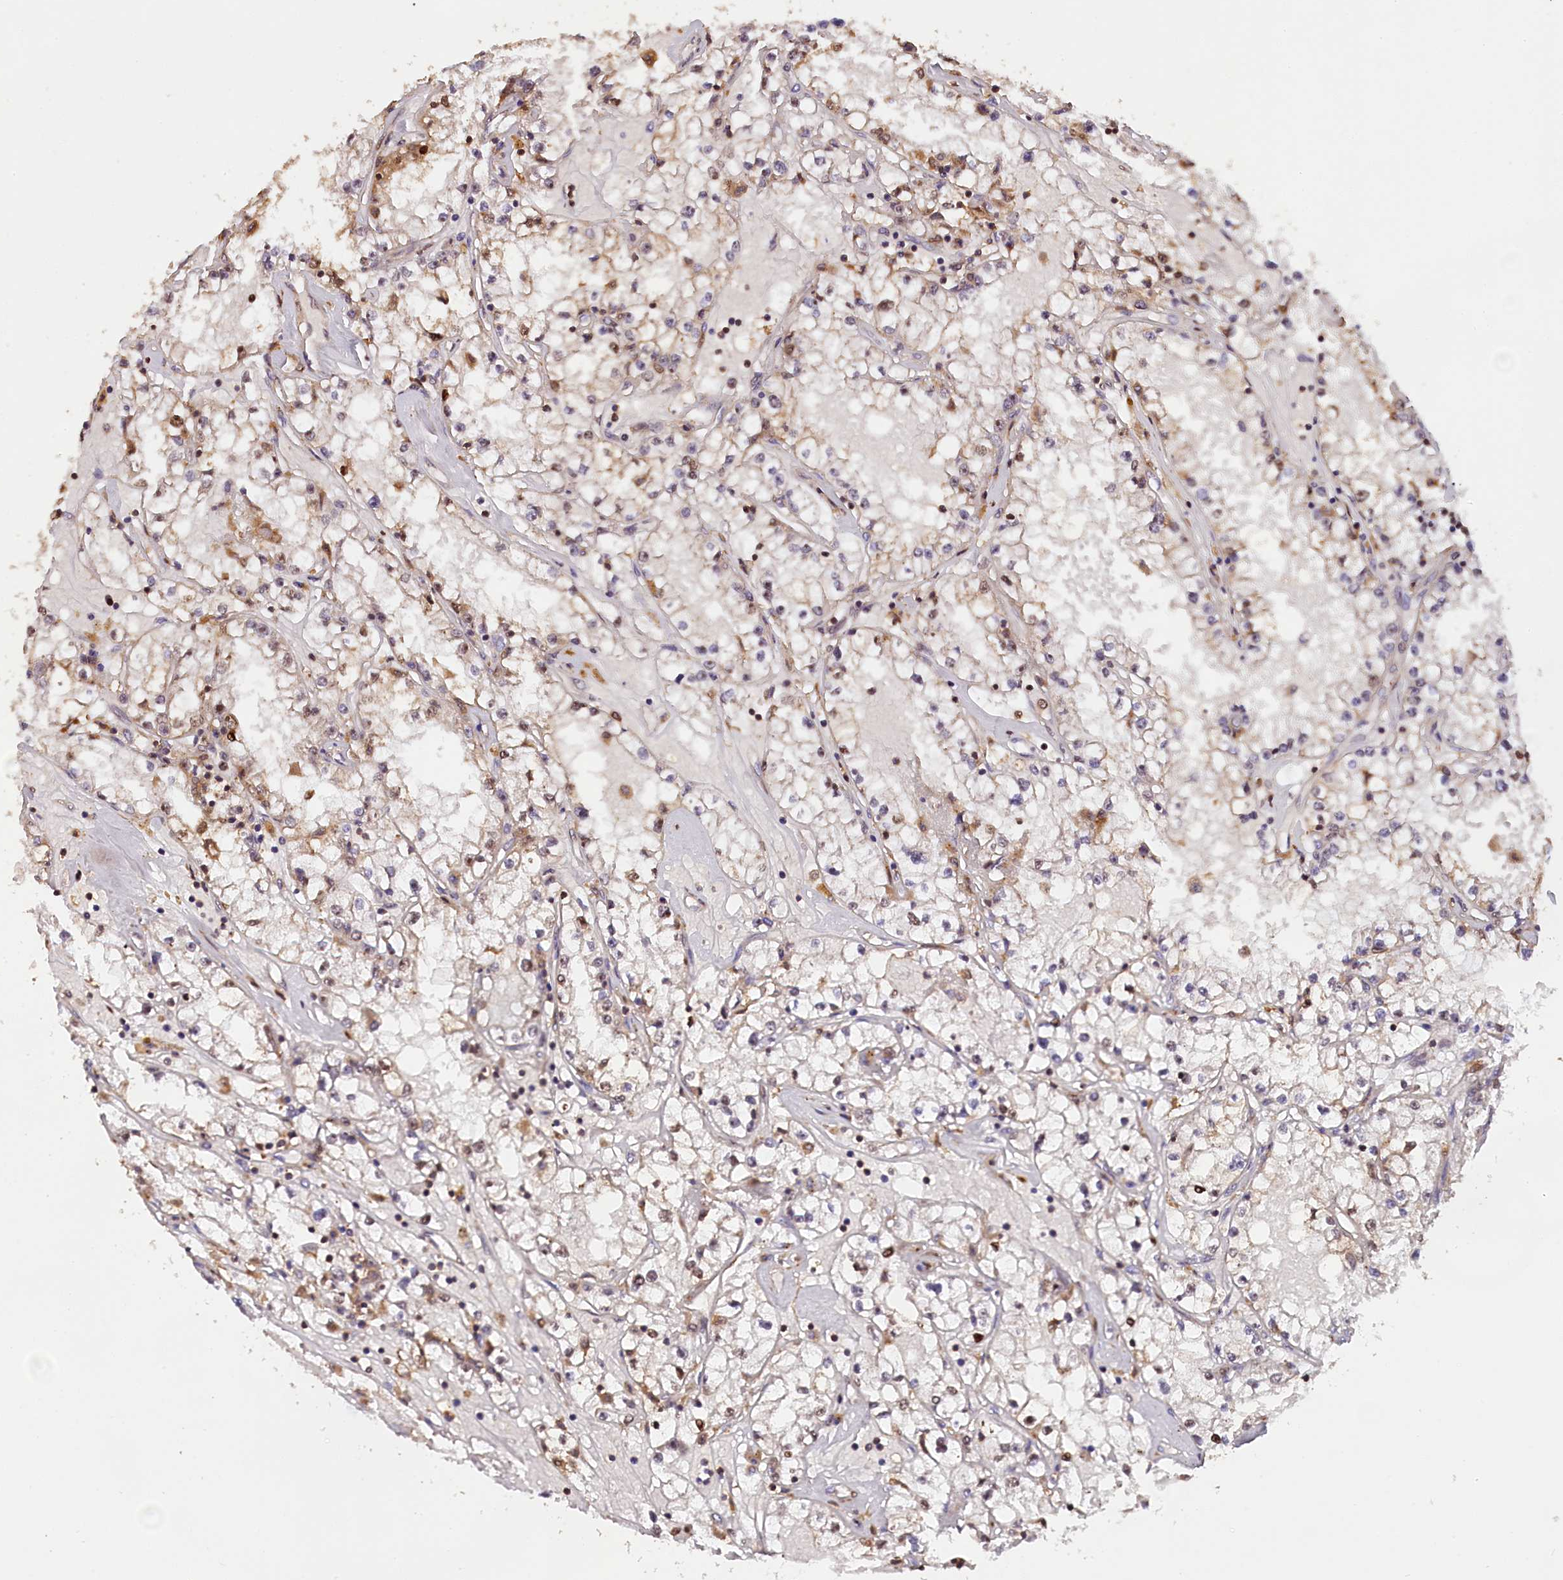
{"staining": {"intensity": "moderate", "quantity": "25%-75%", "location": "cytoplasmic/membranous"}, "tissue": "renal cancer", "cell_type": "Tumor cells", "image_type": "cancer", "snomed": [{"axis": "morphology", "description": "Adenocarcinoma, NOS"}, {"axis": "topography", "description": "Kidney"}], "caption": "There is medium levels of moderate cytoplasmic/membranous staining in tumor cells of renal adenocarcinoma, as demonstrated by immunohistochemical staining (brown color).", "gene": "PHAF1", "patient": {"sex": "male", "age": 56}}